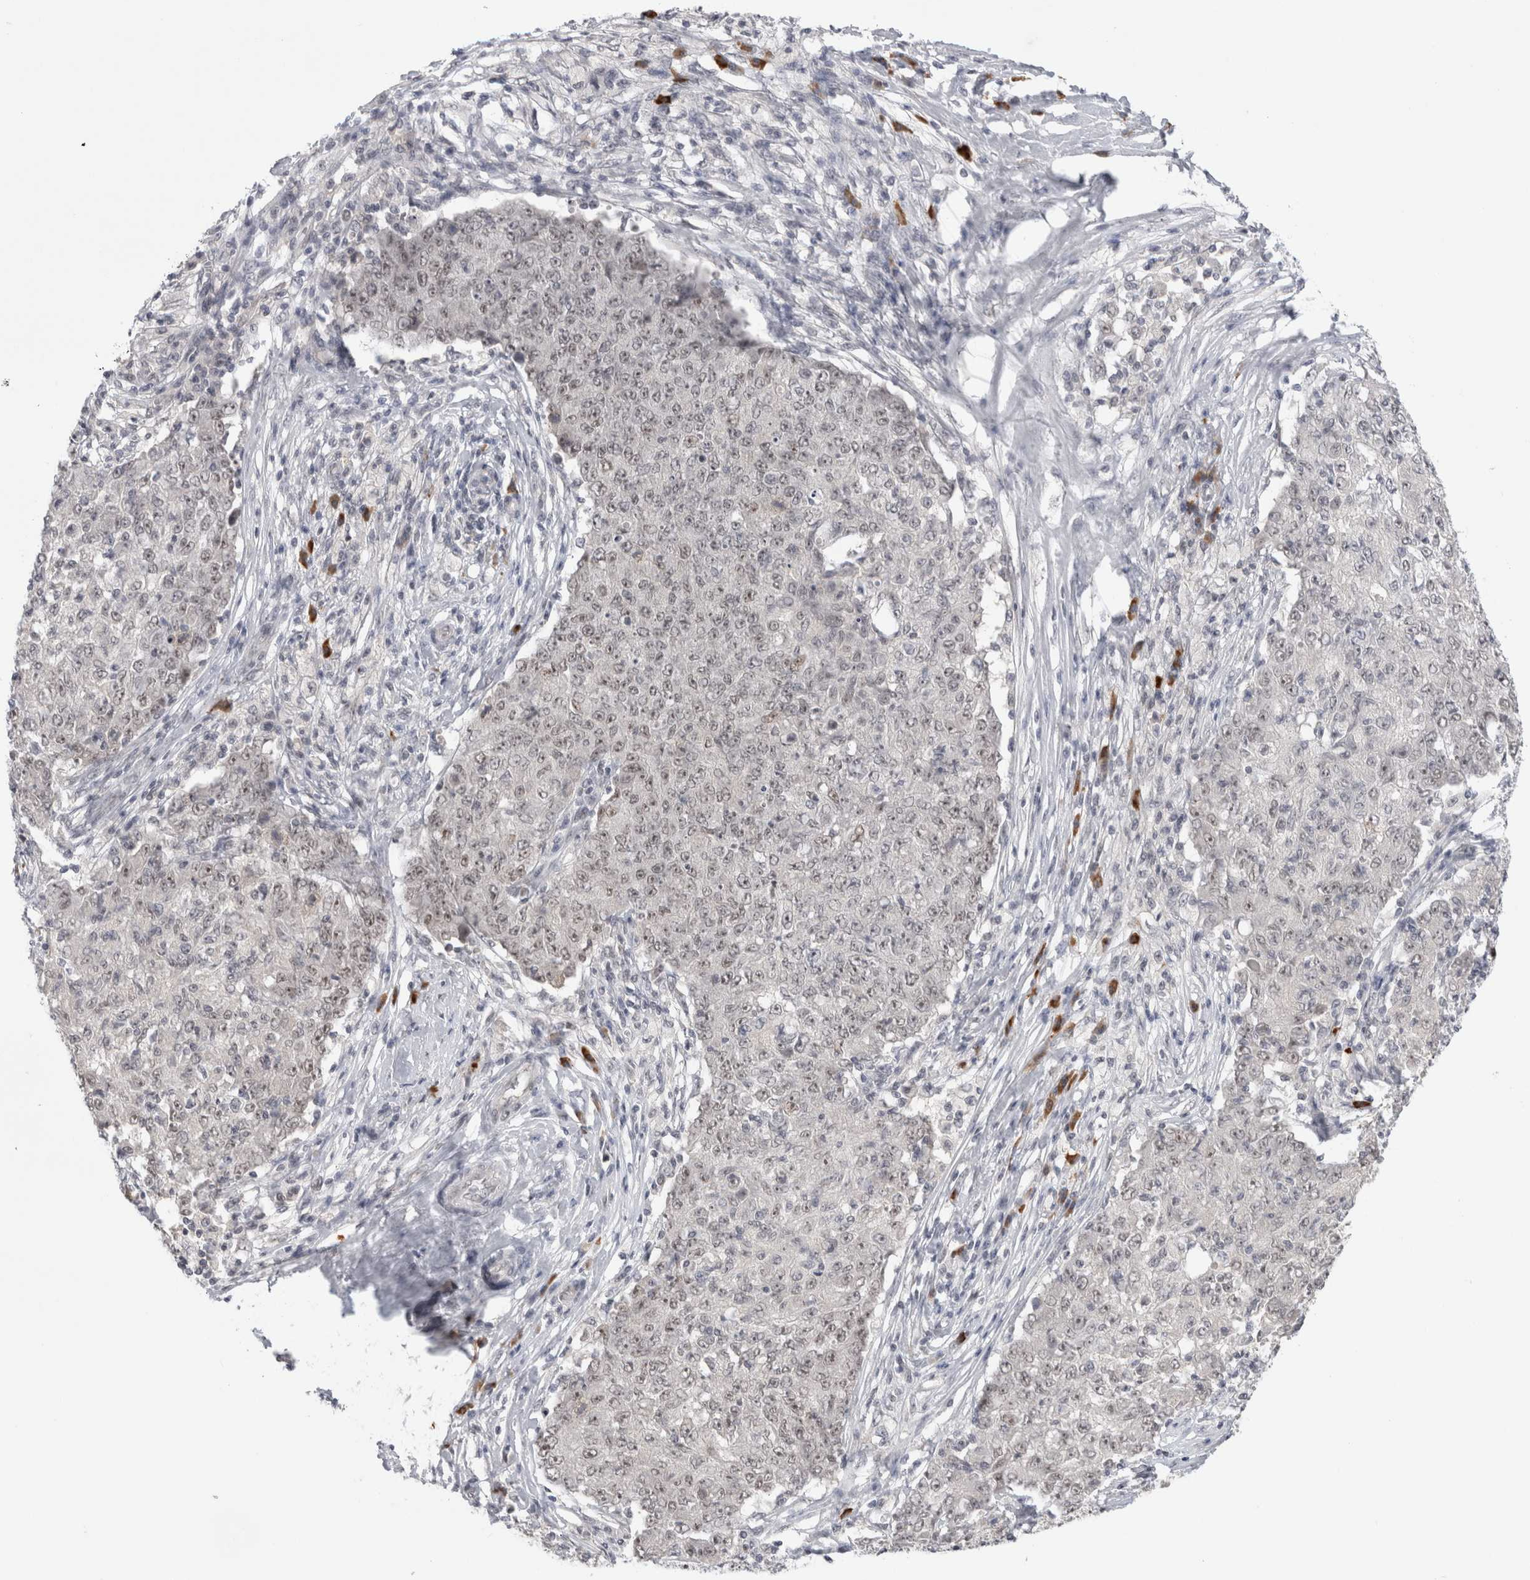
{"staining": {"intensity": "weak", "quantity": "<25%", "location": "nuclear"}, "tissue": "ovarian cancer", "cell_type": "Tumor cells", "image_type": "cancer", "snomed": [{"axis": "morphology", "description": "Carcinoma, endometroid"}, {"axis": "topography", "description": "Ovary"}], "caption": "Immunohistochemistry (IHC) of human ovarian cancer (endometroid carcinoma) exhibits no positivity in tumor cells. (DAB (3,3'-diaminobenzidine) IHC, high magnification).", "gene": "ZNF24", "patient": {"sex": "female", "age": 42}}